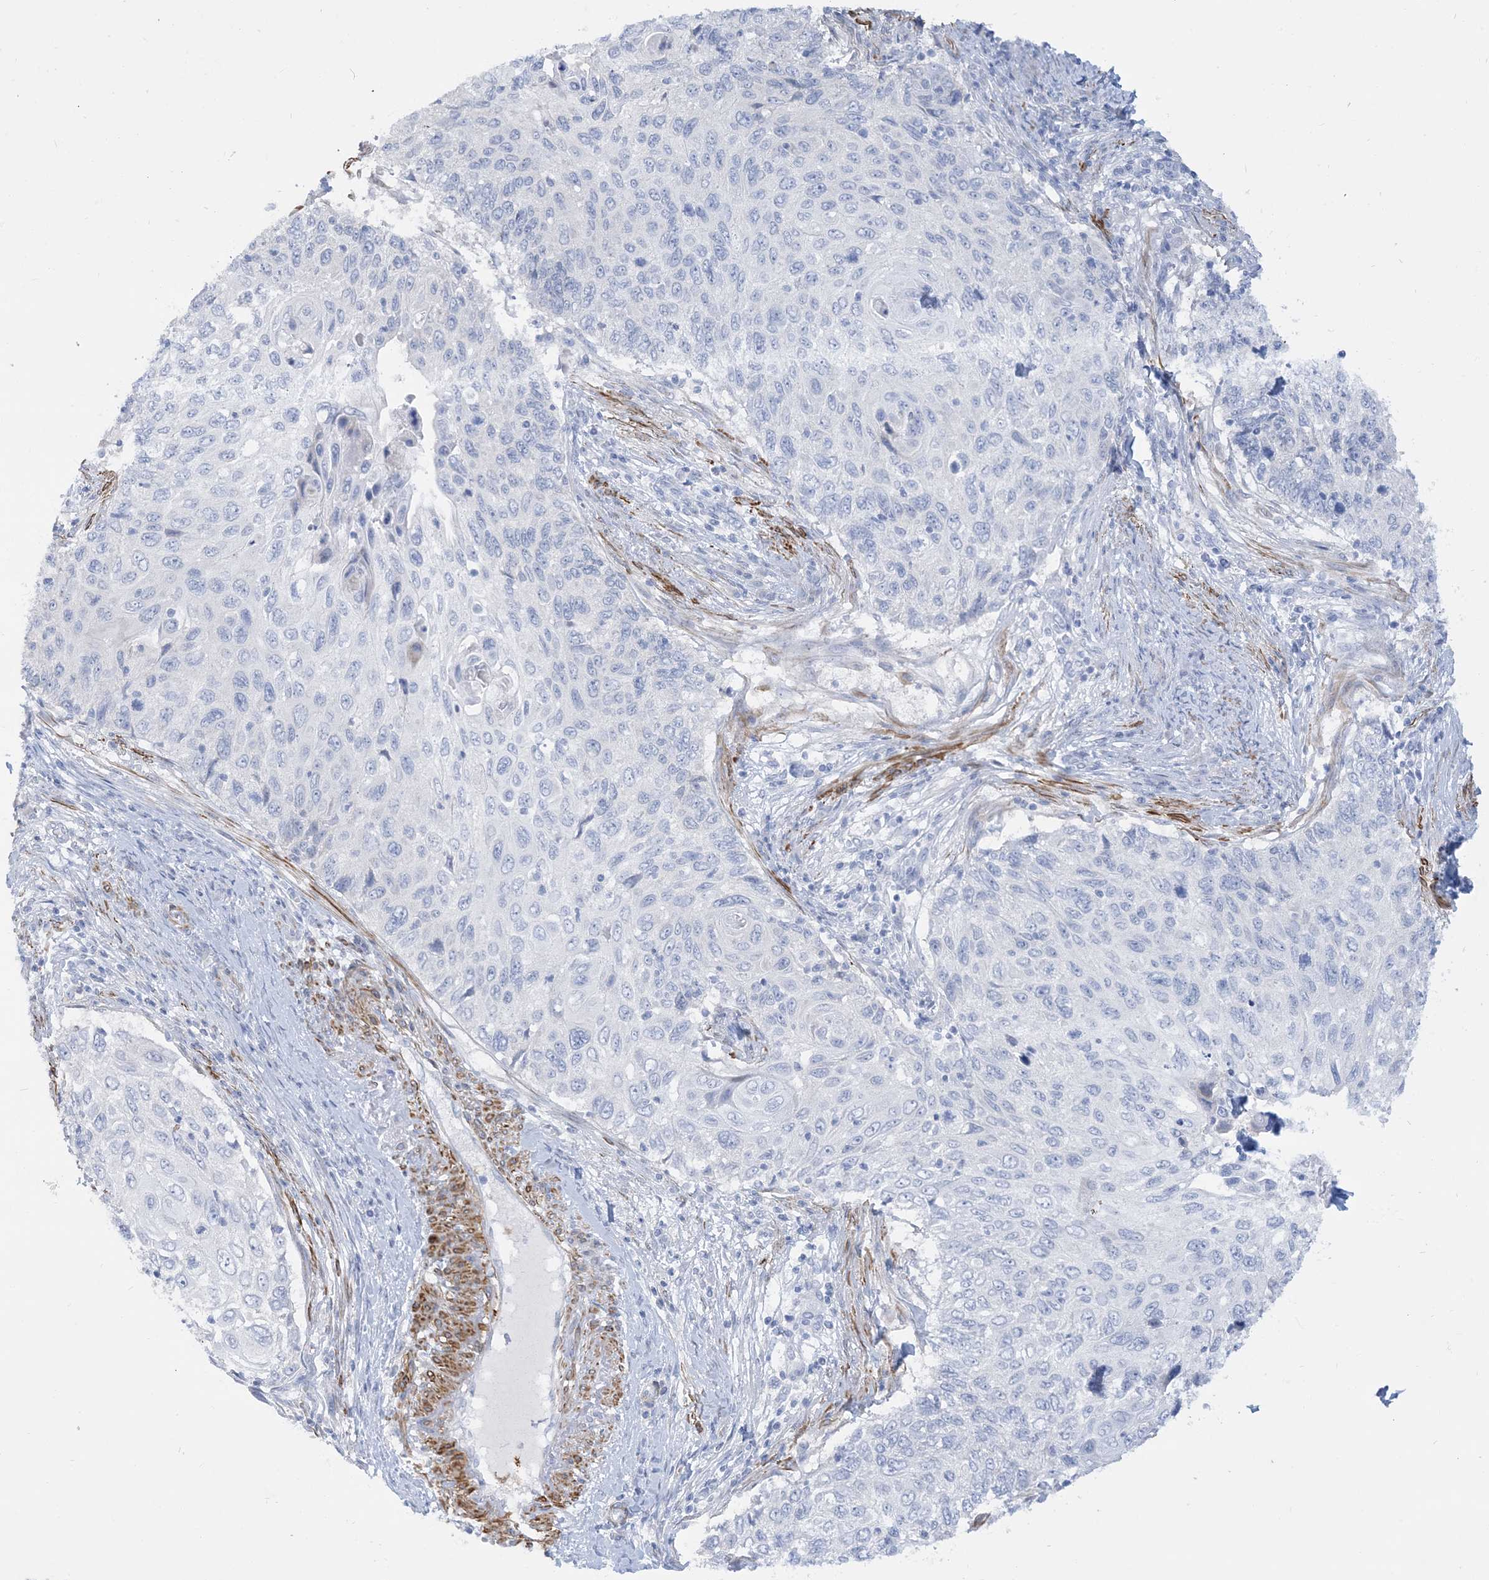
{"staining": {"intensity": "negative", "quantity": "none", "location": "none"}, "tissue": "cervical cancer", "cell_type": "Tumor cells", "image_type": "cancer", "snomed": [{"axis": "morphology", "description": "Squamous cell carcinoma, NOS"}, {"axis": "topography", "description": "Cervix"}], "caption": "Immunohistochemistry (IHC) image of neoplastic tissue: human squamous cell carcinoma (cervical) stained with DAB shows no significant protein expression in tumor cells. (Immunohistochemistry, brightfield microscopy, high magnification).", "gene": "MARS2", "patient": {"sex": "female", "age": 70}}